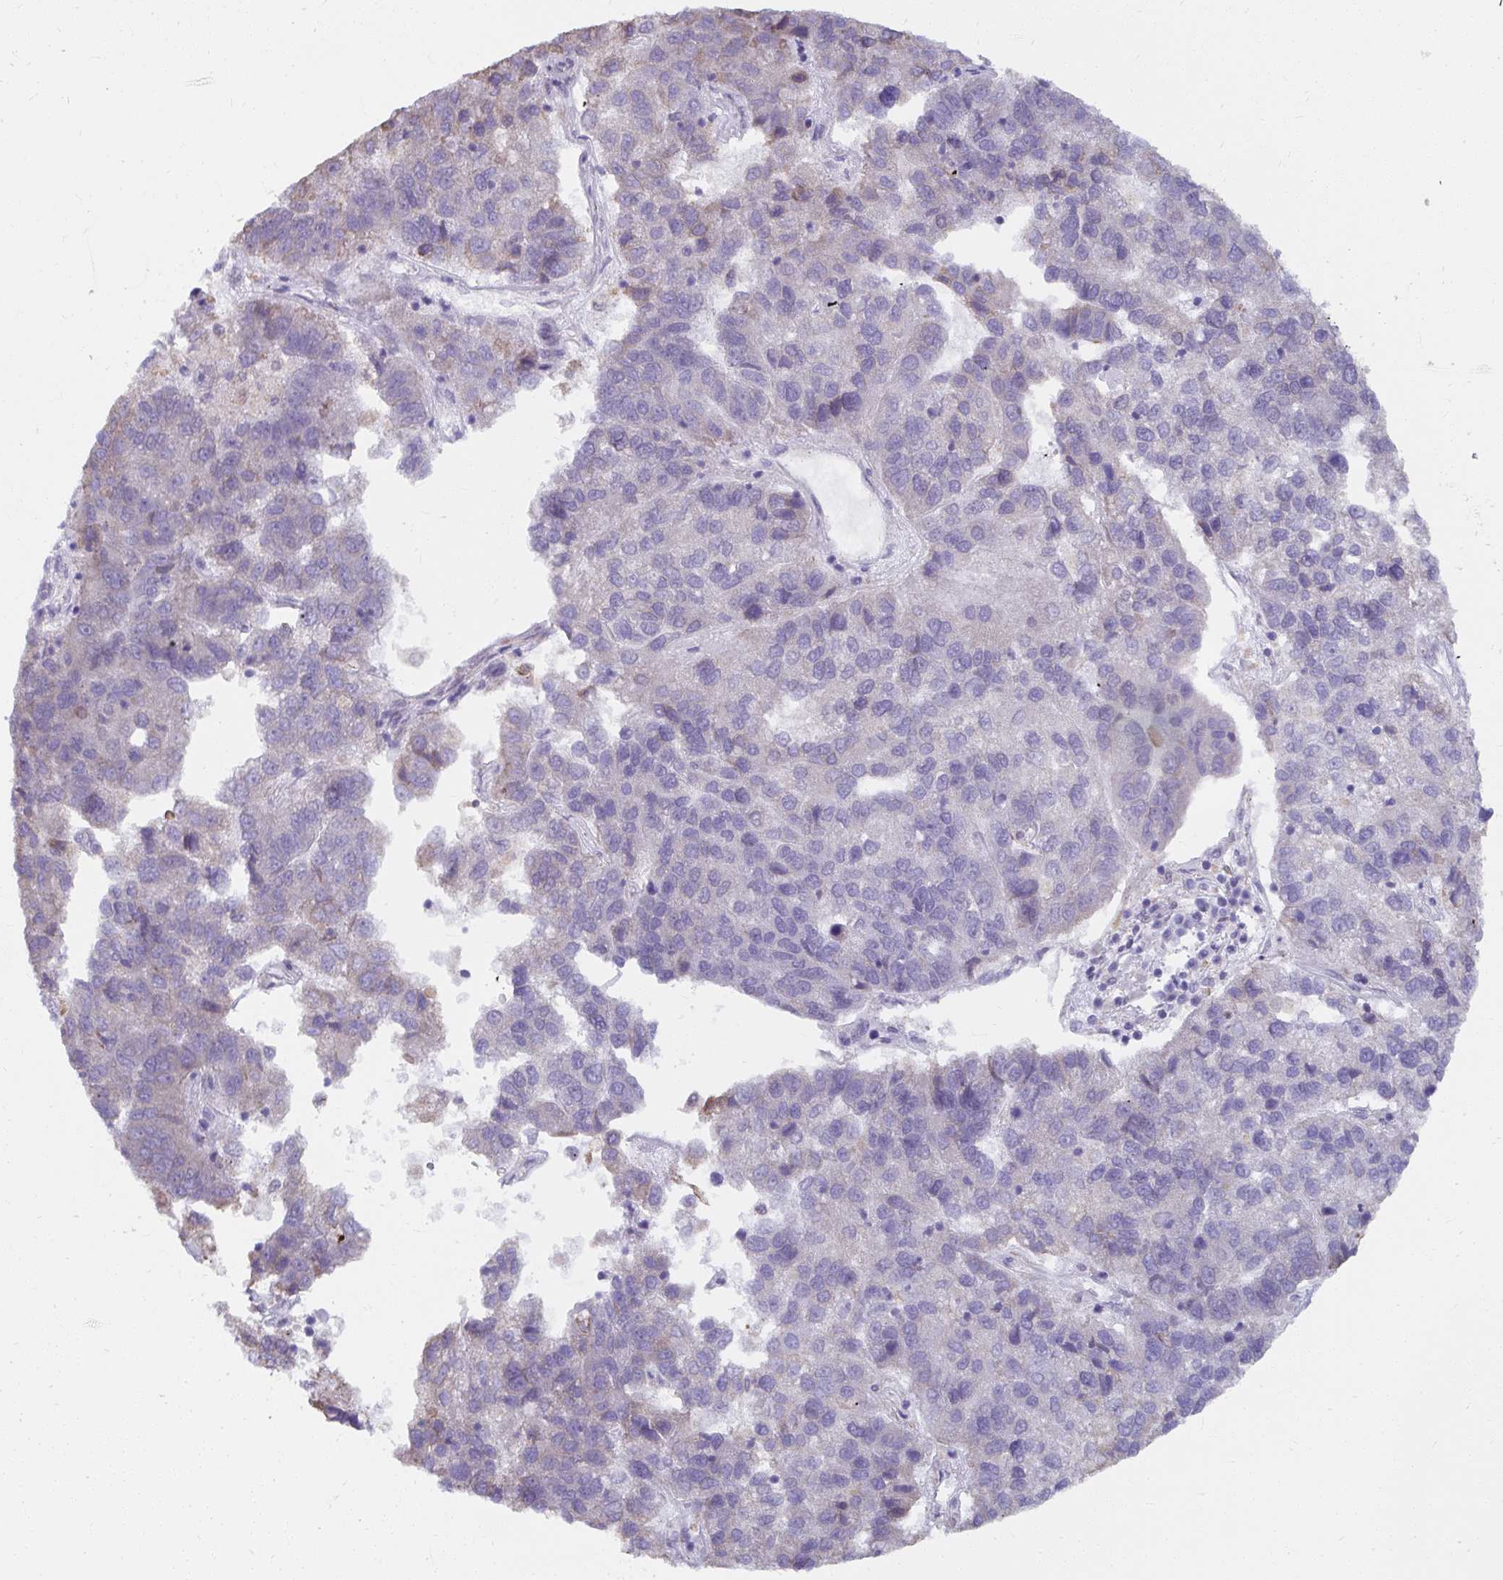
{"staining": {"intensity": "negative", "quantity": "none", "location": "none"}, "tissue": "pancreatic cancer", "cell_type": "Tumor cells", "image_type": "cancer", "snomed": [{"axis": "morphology", "description": "Adenocarcinoma, NOS"}, {"axis": "topography", "description": "Pancreas"}], "caption": "Immunohistochemistry (IHC) photomicrograph of human pancreatic cancer (adenocarcinoma) stained for a protein (brown), which demonstrates no positivity in tumor cells.", "gene": "NMNAT1", "patient": {"sex": "female", "age": 61}}